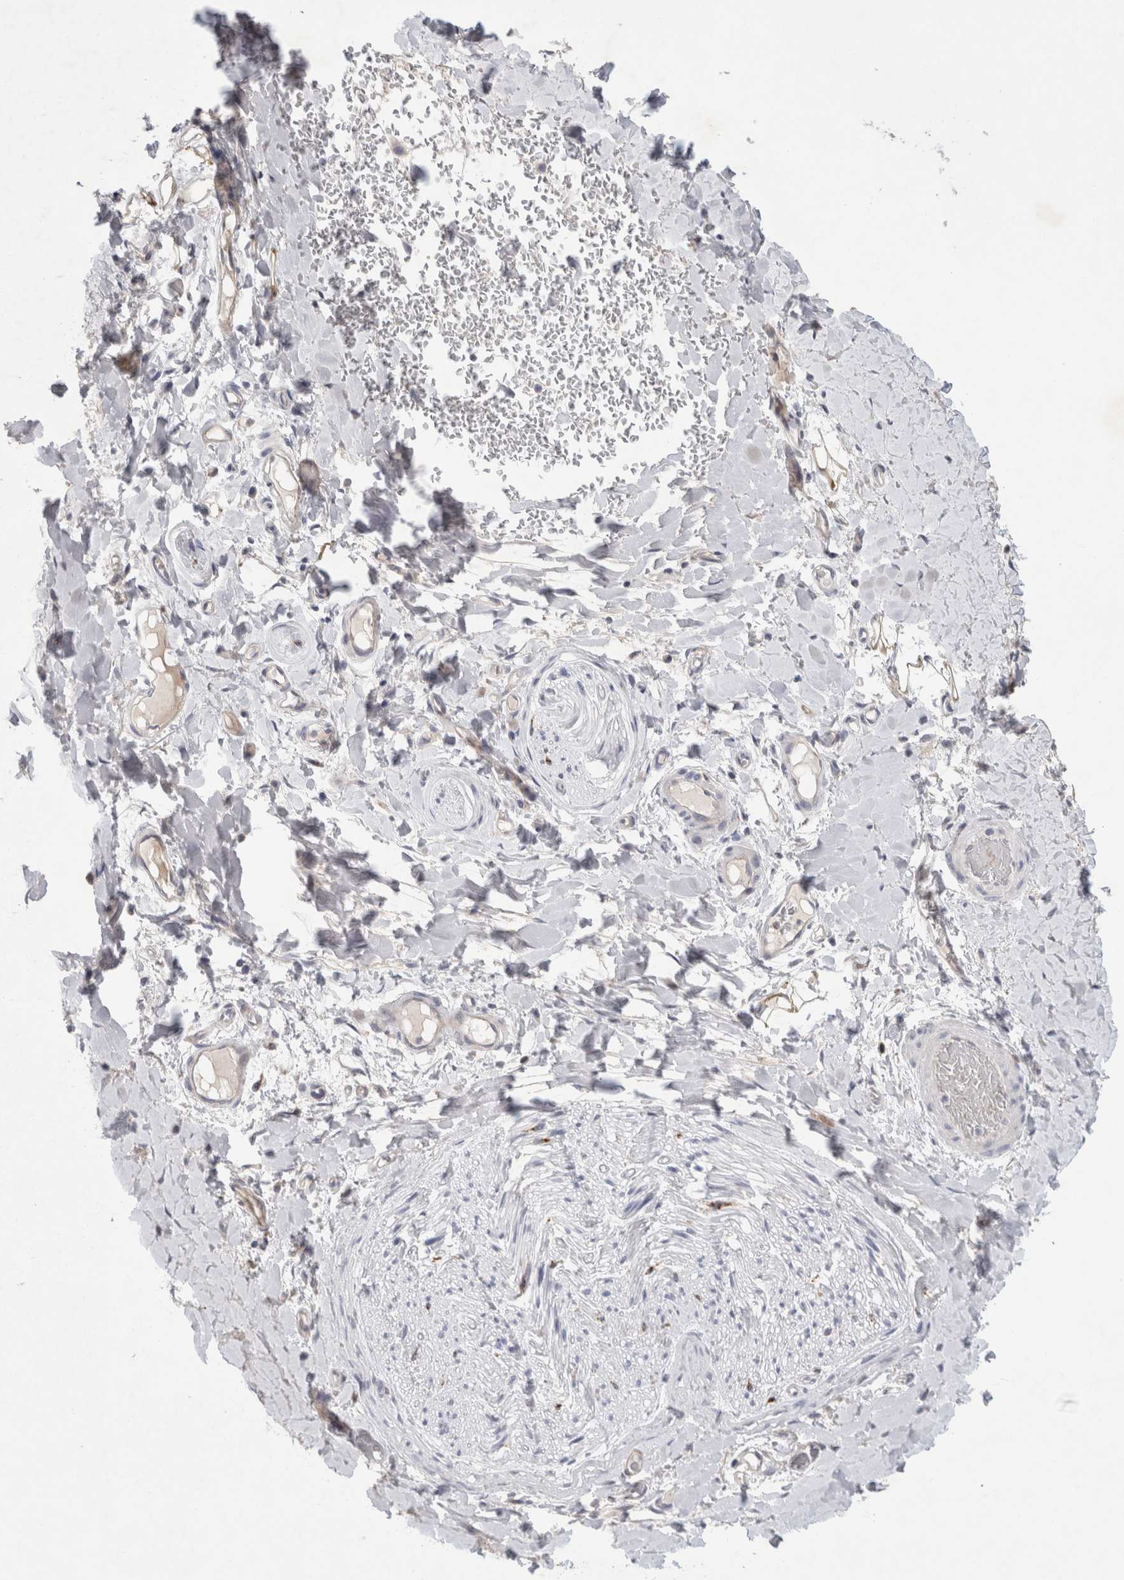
{"staining": {"intensity": "negative", "quantity": "none", "location": "none"}, "tissue": "adipose tissue", "cell_type": "Adipocytes", "image_type": "normal", "snomed": [{"axis": "morphology", "description": "Normal tissue, NOS"}, {"axis": "morphology", "description": "Adenocarcinoma, NOS"}, {"axis": "topography", "description": "Esophagus"}], "caption": "This is a photomicrograph of IHC staining of benign adipose tissue, which shows no expression in adipocytes. (DAB IHC with hematoxylin counter stain).", "gene": "GAA", "patient": {"sex": "male", "age": 62}}